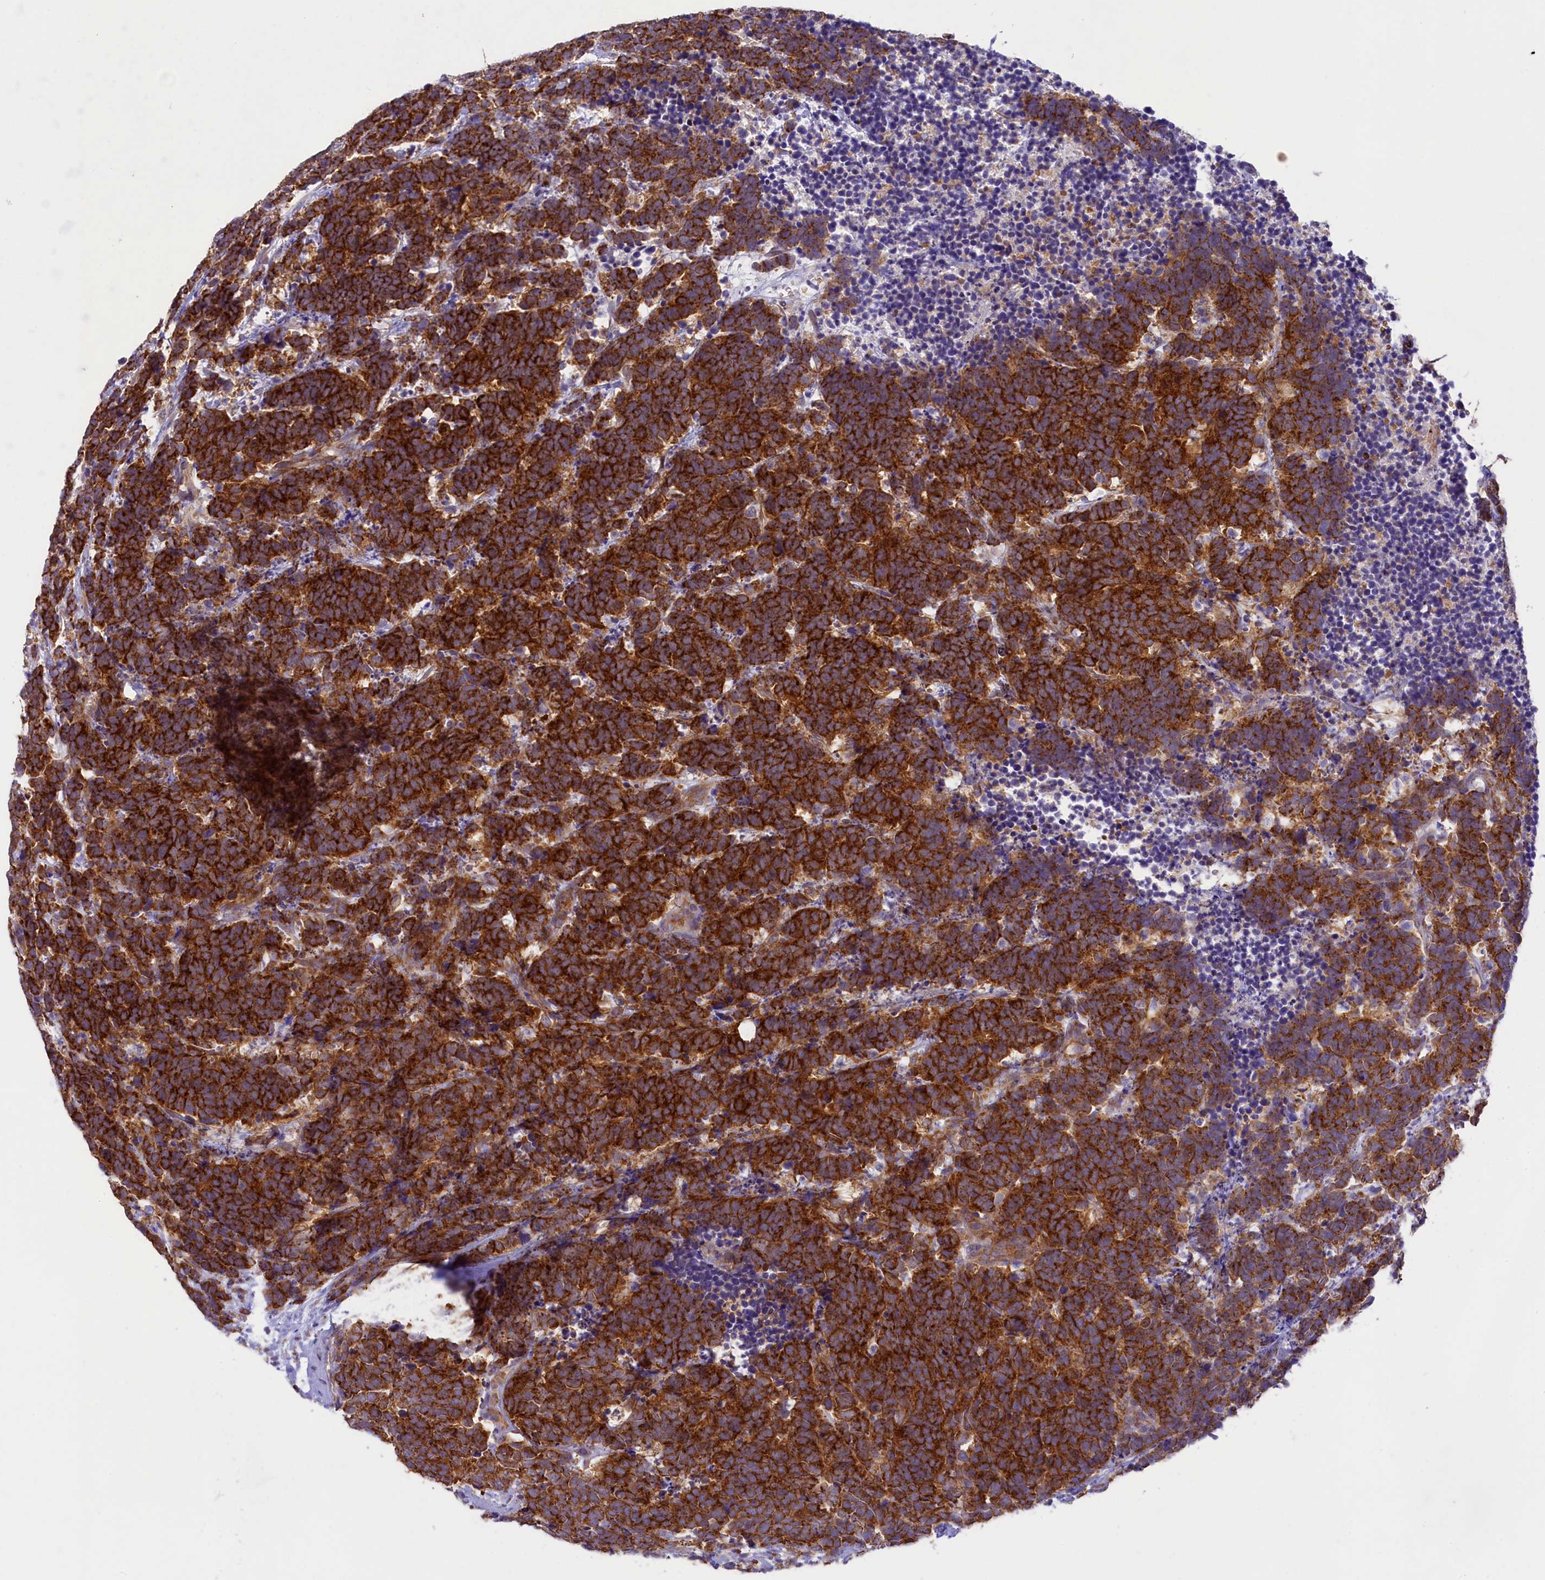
{"staining": {"intensity": "strong", "quantity": ">75%", "location": "cytoplasmic/membranous"}, "tissue": "carcinoid", "cell_type": "Tumor cells", "image_type": "cancer", "snomed": [{"axis": "morphology", "description": "Carcinoma, NOS"}, {"axis": "morphology", "description": "Carcinoid, malignant, NOS"}, {"axis": "topography", "description": "Urinary bladder"}], "caption": "Malignant carcinoid stained for a protein (brown) exhibits strong cytoplasmic/membranous positive staining in approximately >75% of tumor cells.", "gene": "LARP4", "patient": {"sex": "male", "age": 57}}